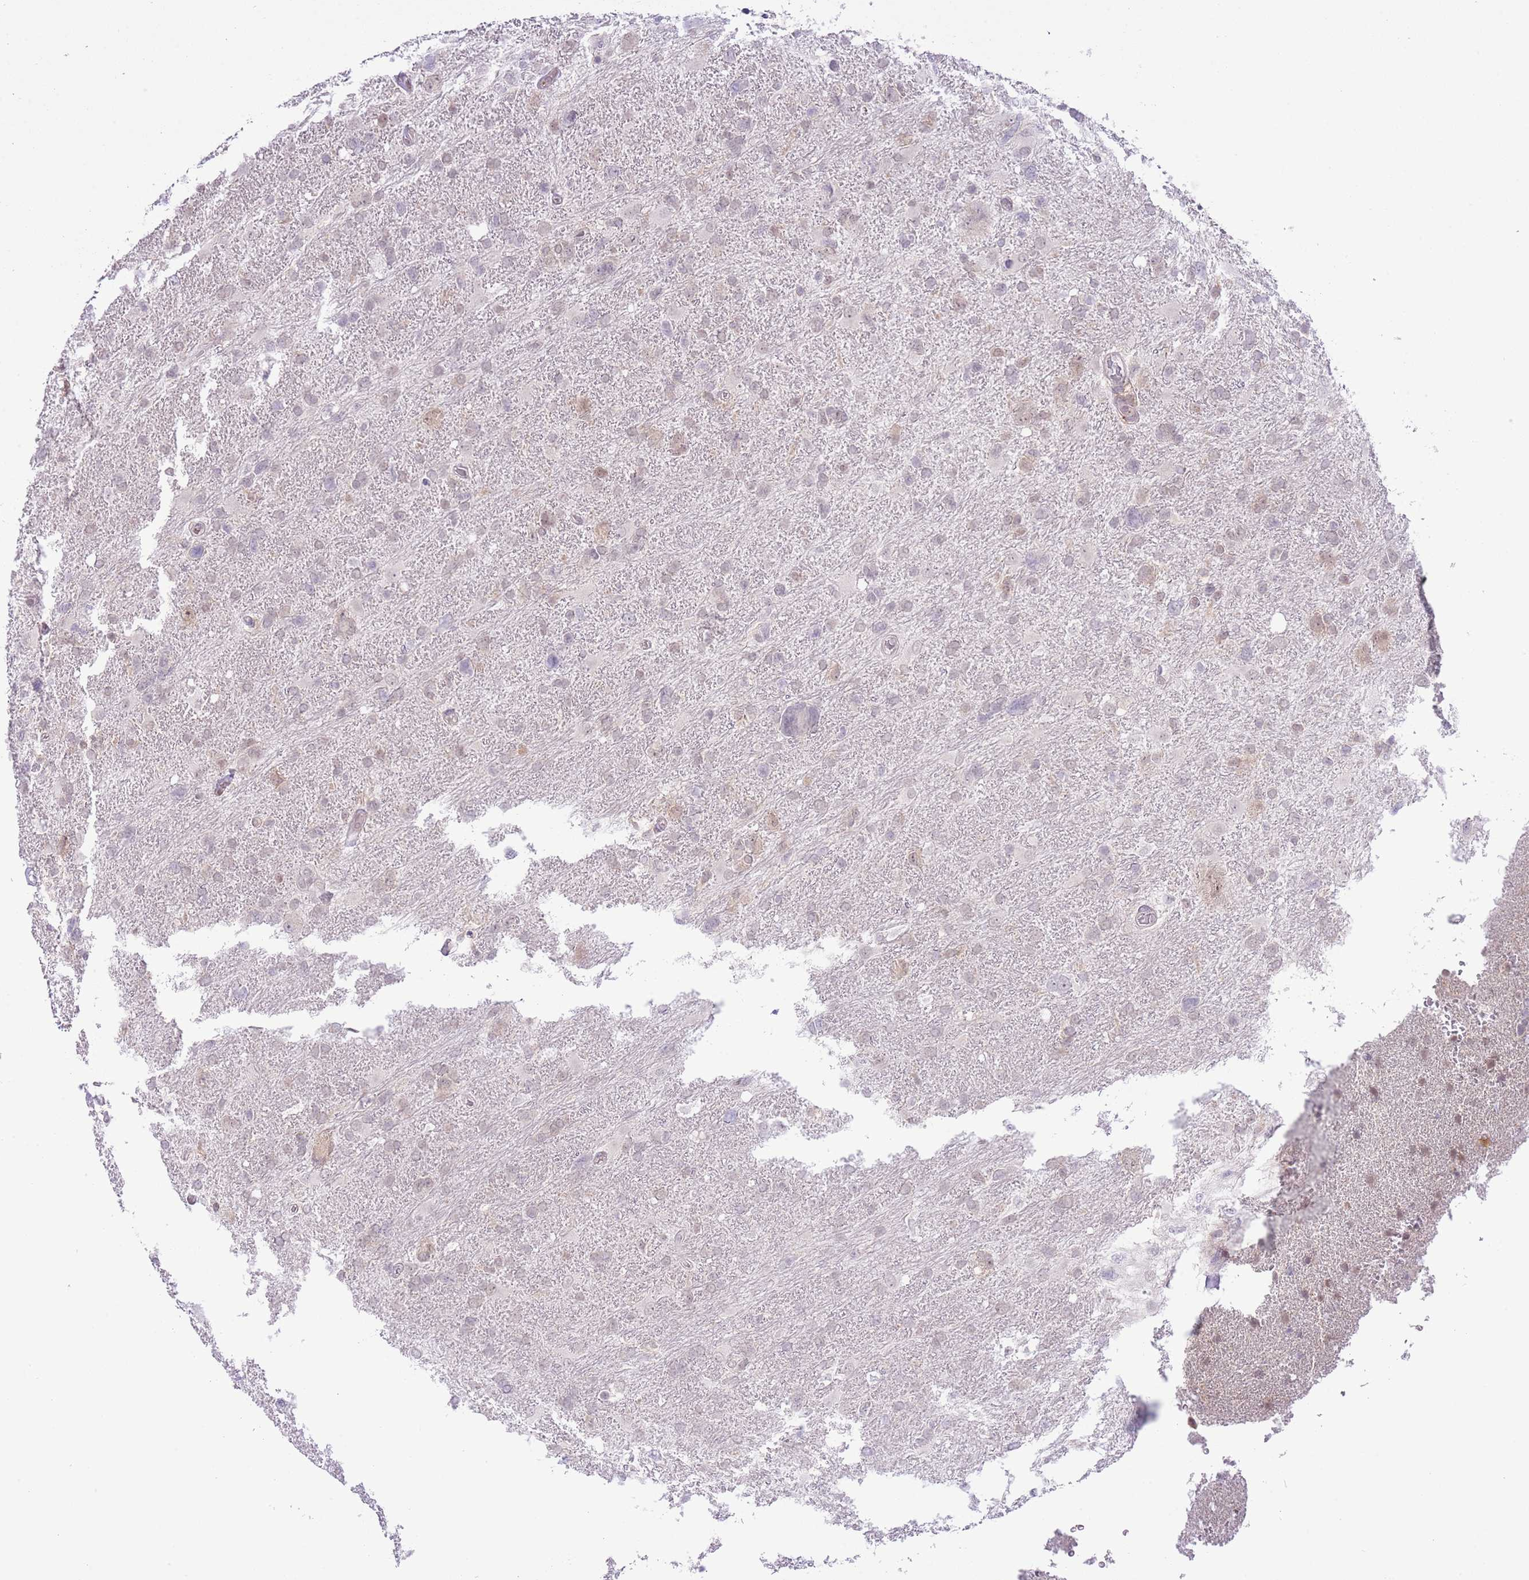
{"staining": {"intensity": "negative", "quantity": "none", "location": "none"}, "tissue": "glioma", "cell_type": "Tumor cells", "image_type": "cancer", "snomed": [{"axis": "morphology", "description": "Glioma, malignant, High grade"}, {"axis": "topography", "description": "Brain"}], "caption": "A micrograph of malignant high-grade glioma stained for a protein exhibits no brown staining in tumor cells.", "gene": "GALK2", "patient": {"sex": "male", "age": 61}}